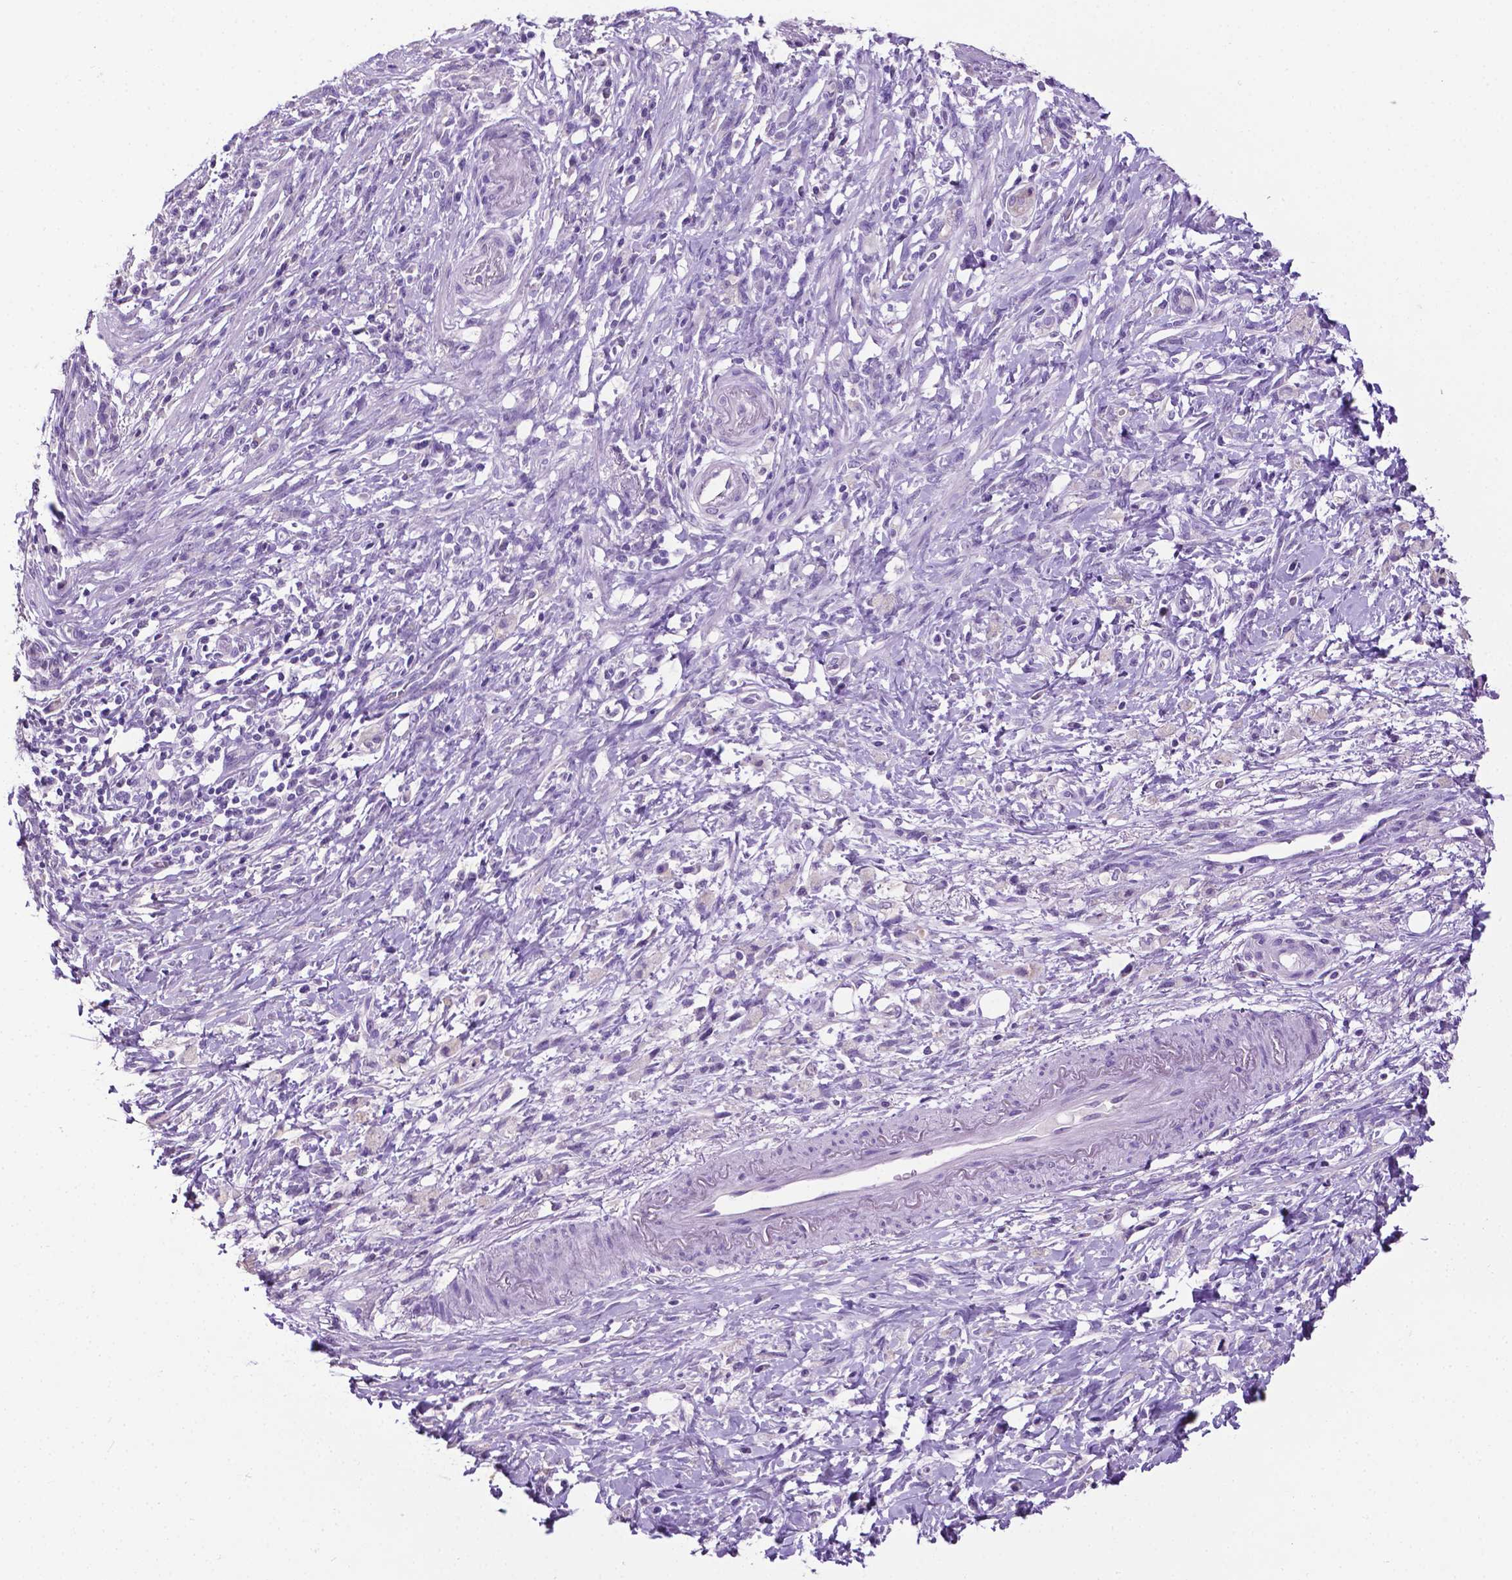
{"staining": {"intensity": "negative", "quantity": "none", "location": "none"}, "tissue": "stomach cancer", "cell_type": "Tumor cells", "image_type": "cancer", "snomed": [{"axis": "morphology", "description": "Adenocarcinoma, NOS"}, {"axis": "topography", "description": "Stomach"}], "caption": "A high-resolution histopathology image shows immunohistochemistry staining of adenocarcinoma (stomach), which displays no significant expression in tumor cells.", "gene": "TACSTD2", "patient": {"sex": "female", "age": 84}}